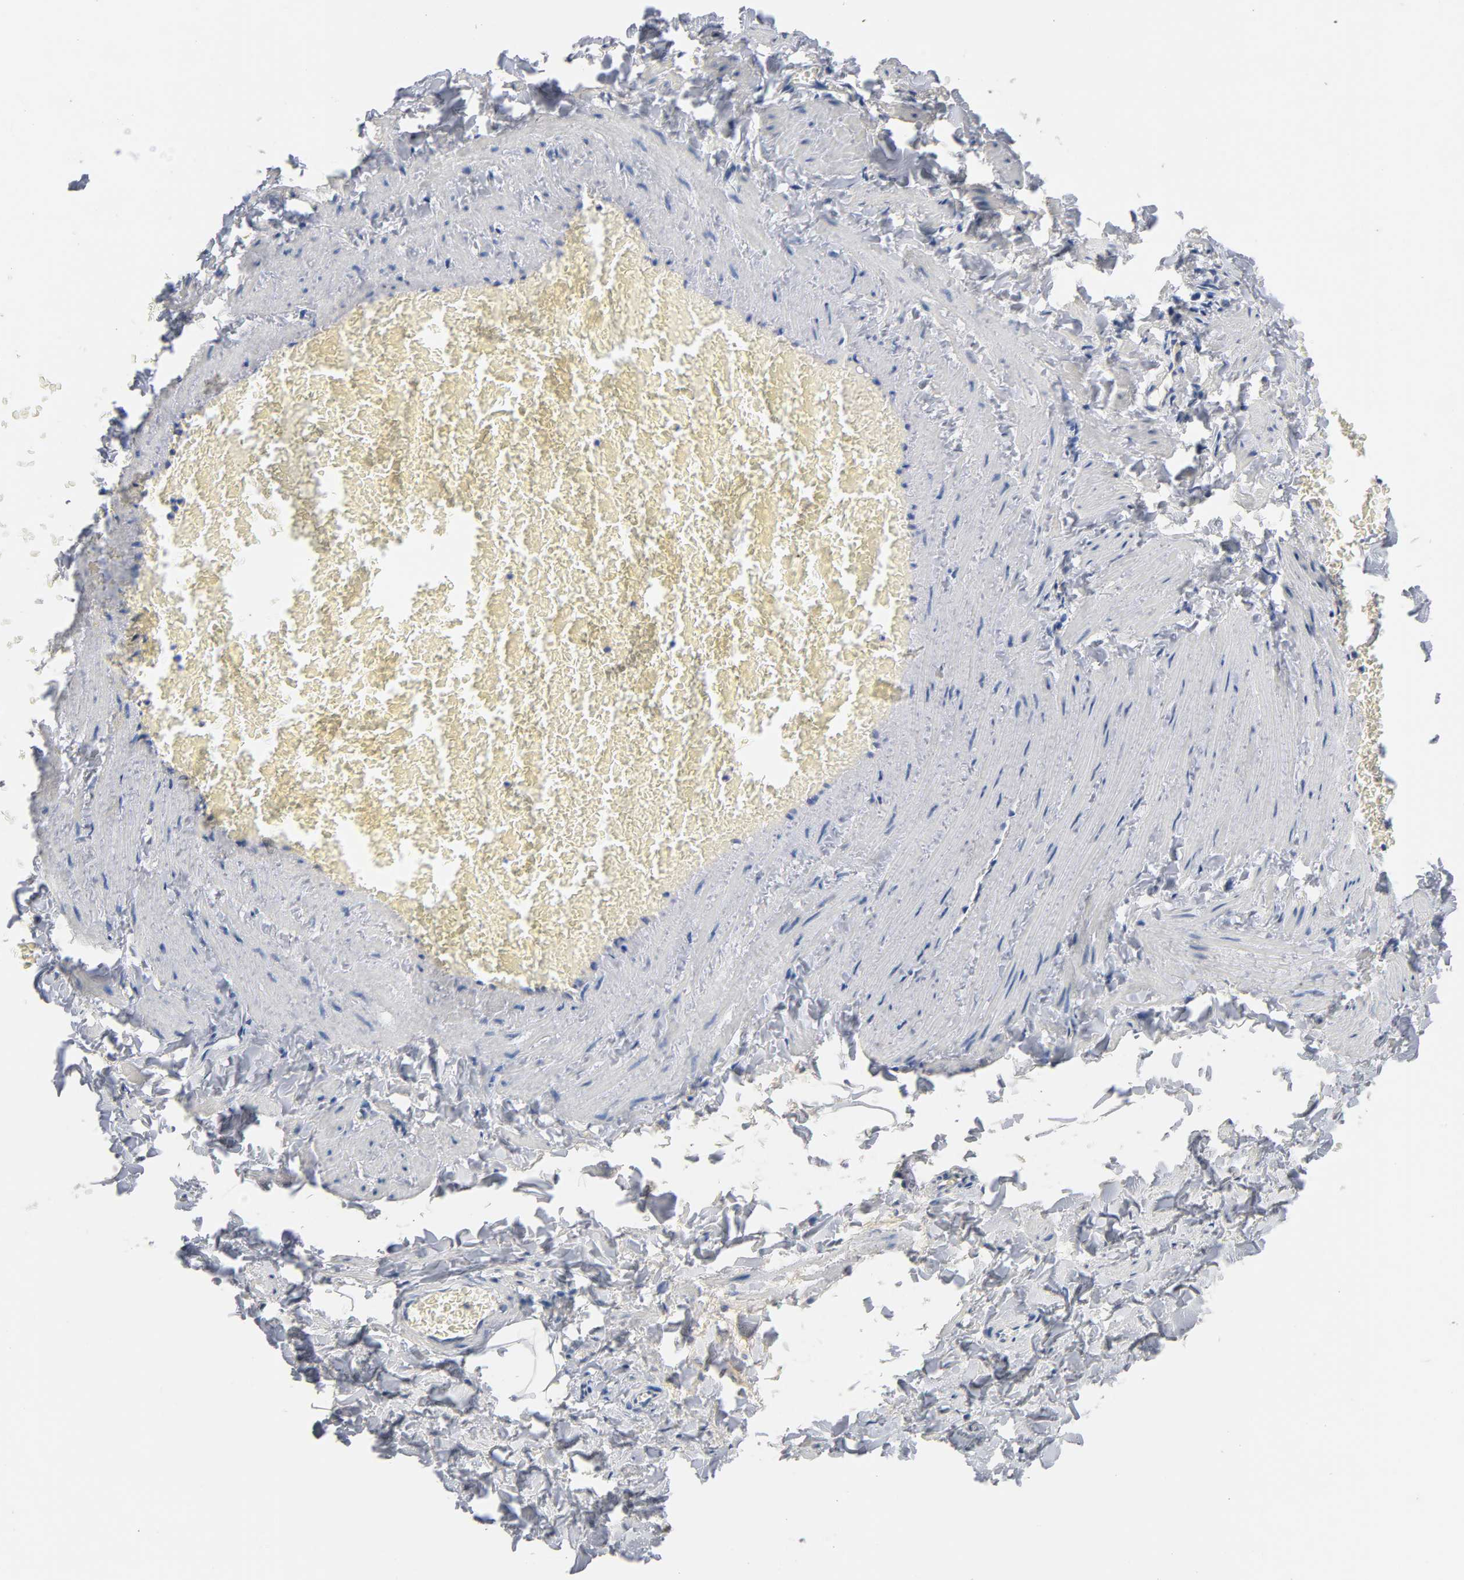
{"staining": {"intensity": "negative", "quantity": "none", "location": "none"}, "tissue": "adipose tissue", "cell_type": "Adipocytes", "image_type": "normal", "snomed": [{"axis": "morphology", "description": "Normal tissue, NOS"}, {"axis": "topography", "description": "Vascular tissue"}], "caption": "Adipose tissue was stained to show a protein in brown. There is no significant positivity in adipocytes. Brightfield microscopy of immunohistochemistry stained with DAB (3,3'-diaminobenzidine) (brown) and hematoxylin (blue), captured at high magnification.", "gene": "ZCCHC13", "patient": {"sex": "male", "age": 41}}